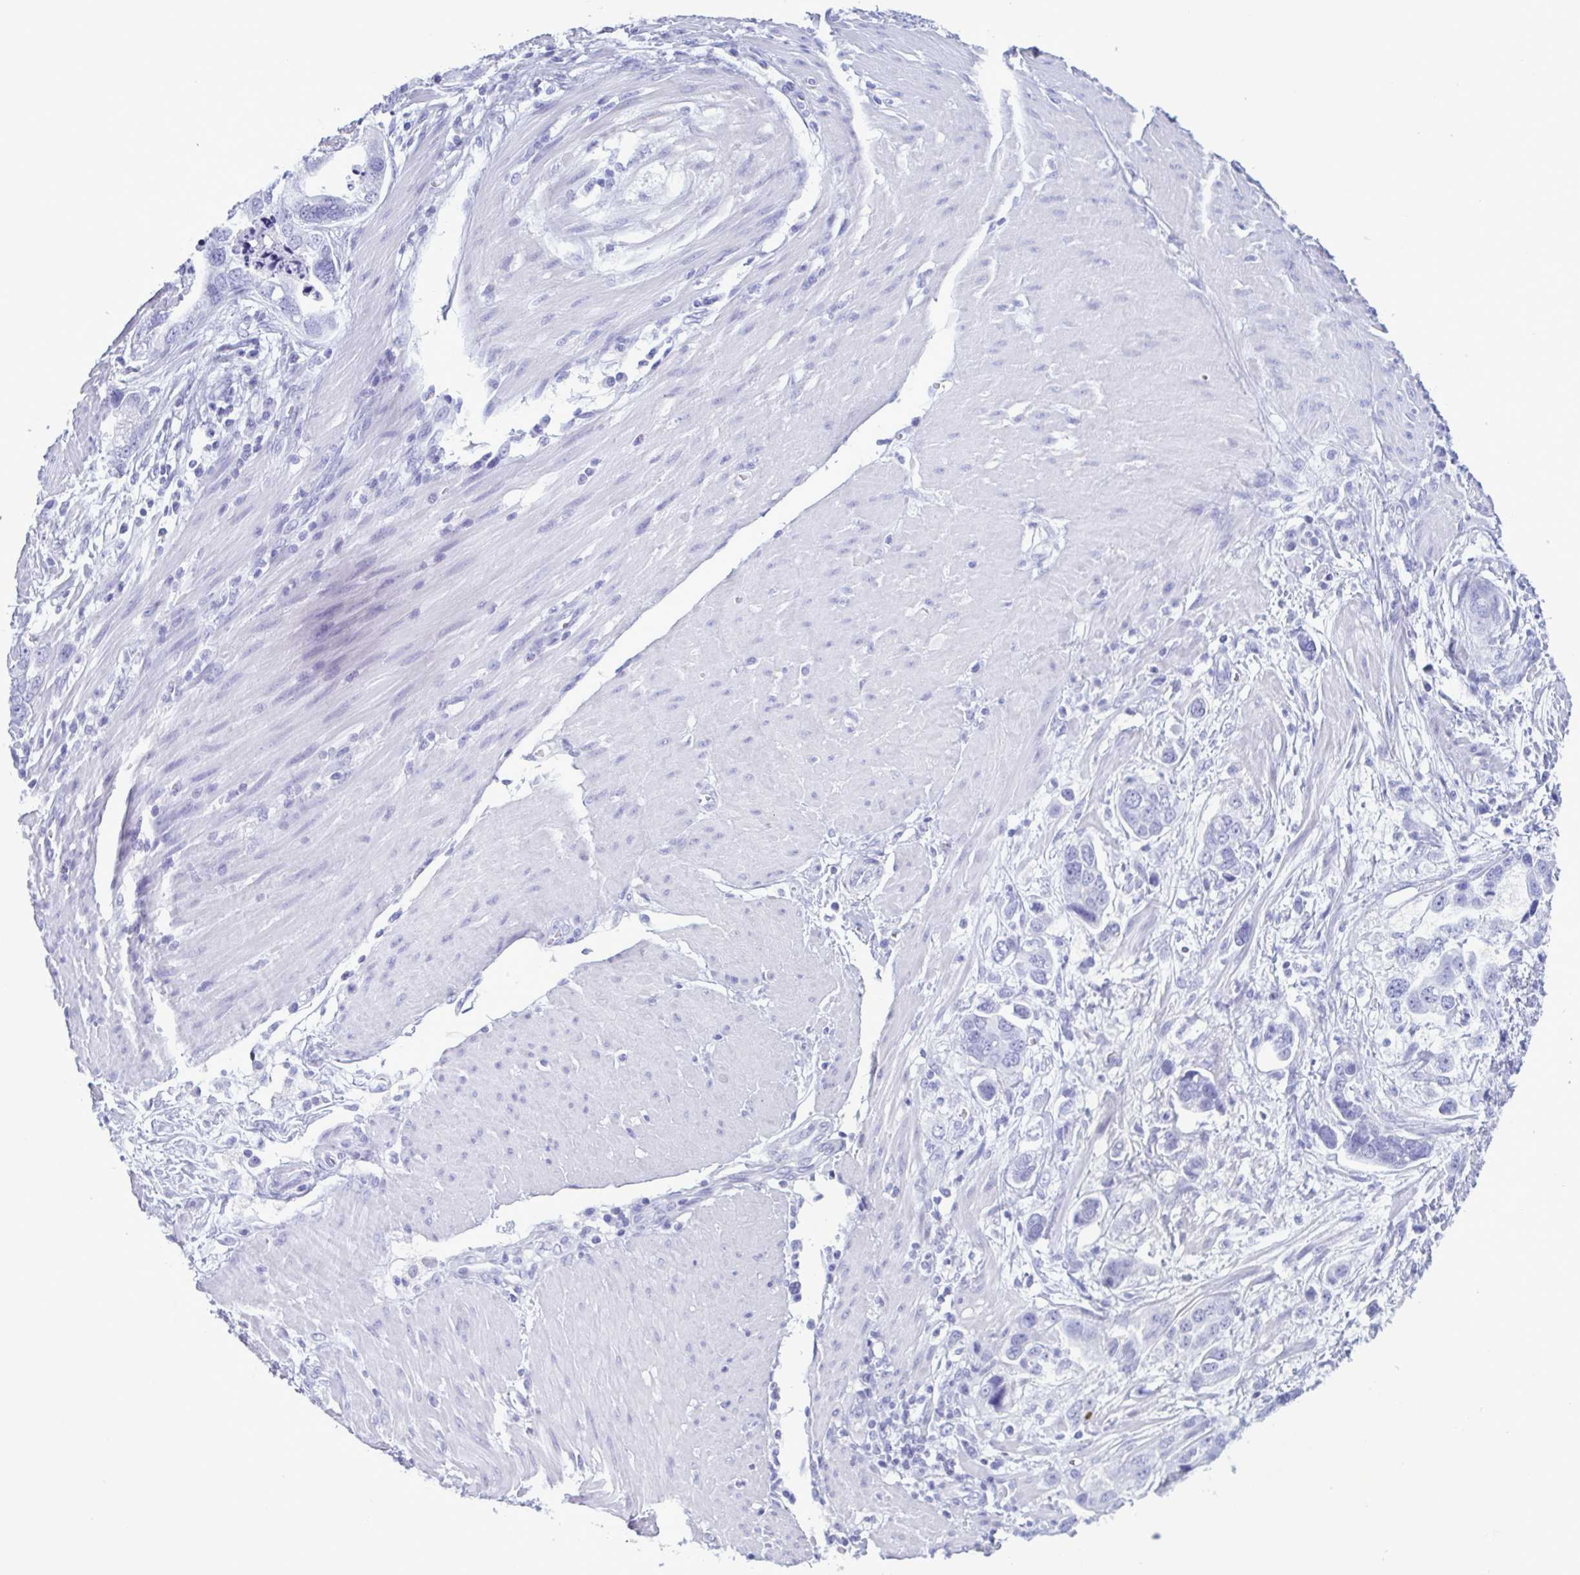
{"staining": {"intensity": "negative", "quantity": "none", "location": "none"}, "tissue": "stomach cancer", "cell_type": "Tumor cells", "image_type": "cancer", "snomed": [{"axis": "morphology", "description": "Adenocarcinoma, NOS"}, {"axis": "topography", "description": "Stomach, lower"}], "caption": "Human stomach cancer stained for a protein using immunohistochemistry demonstrates no expression in tumor cells.", "gene": "LTF", "patient": {"sex": "female", "age": 93}}